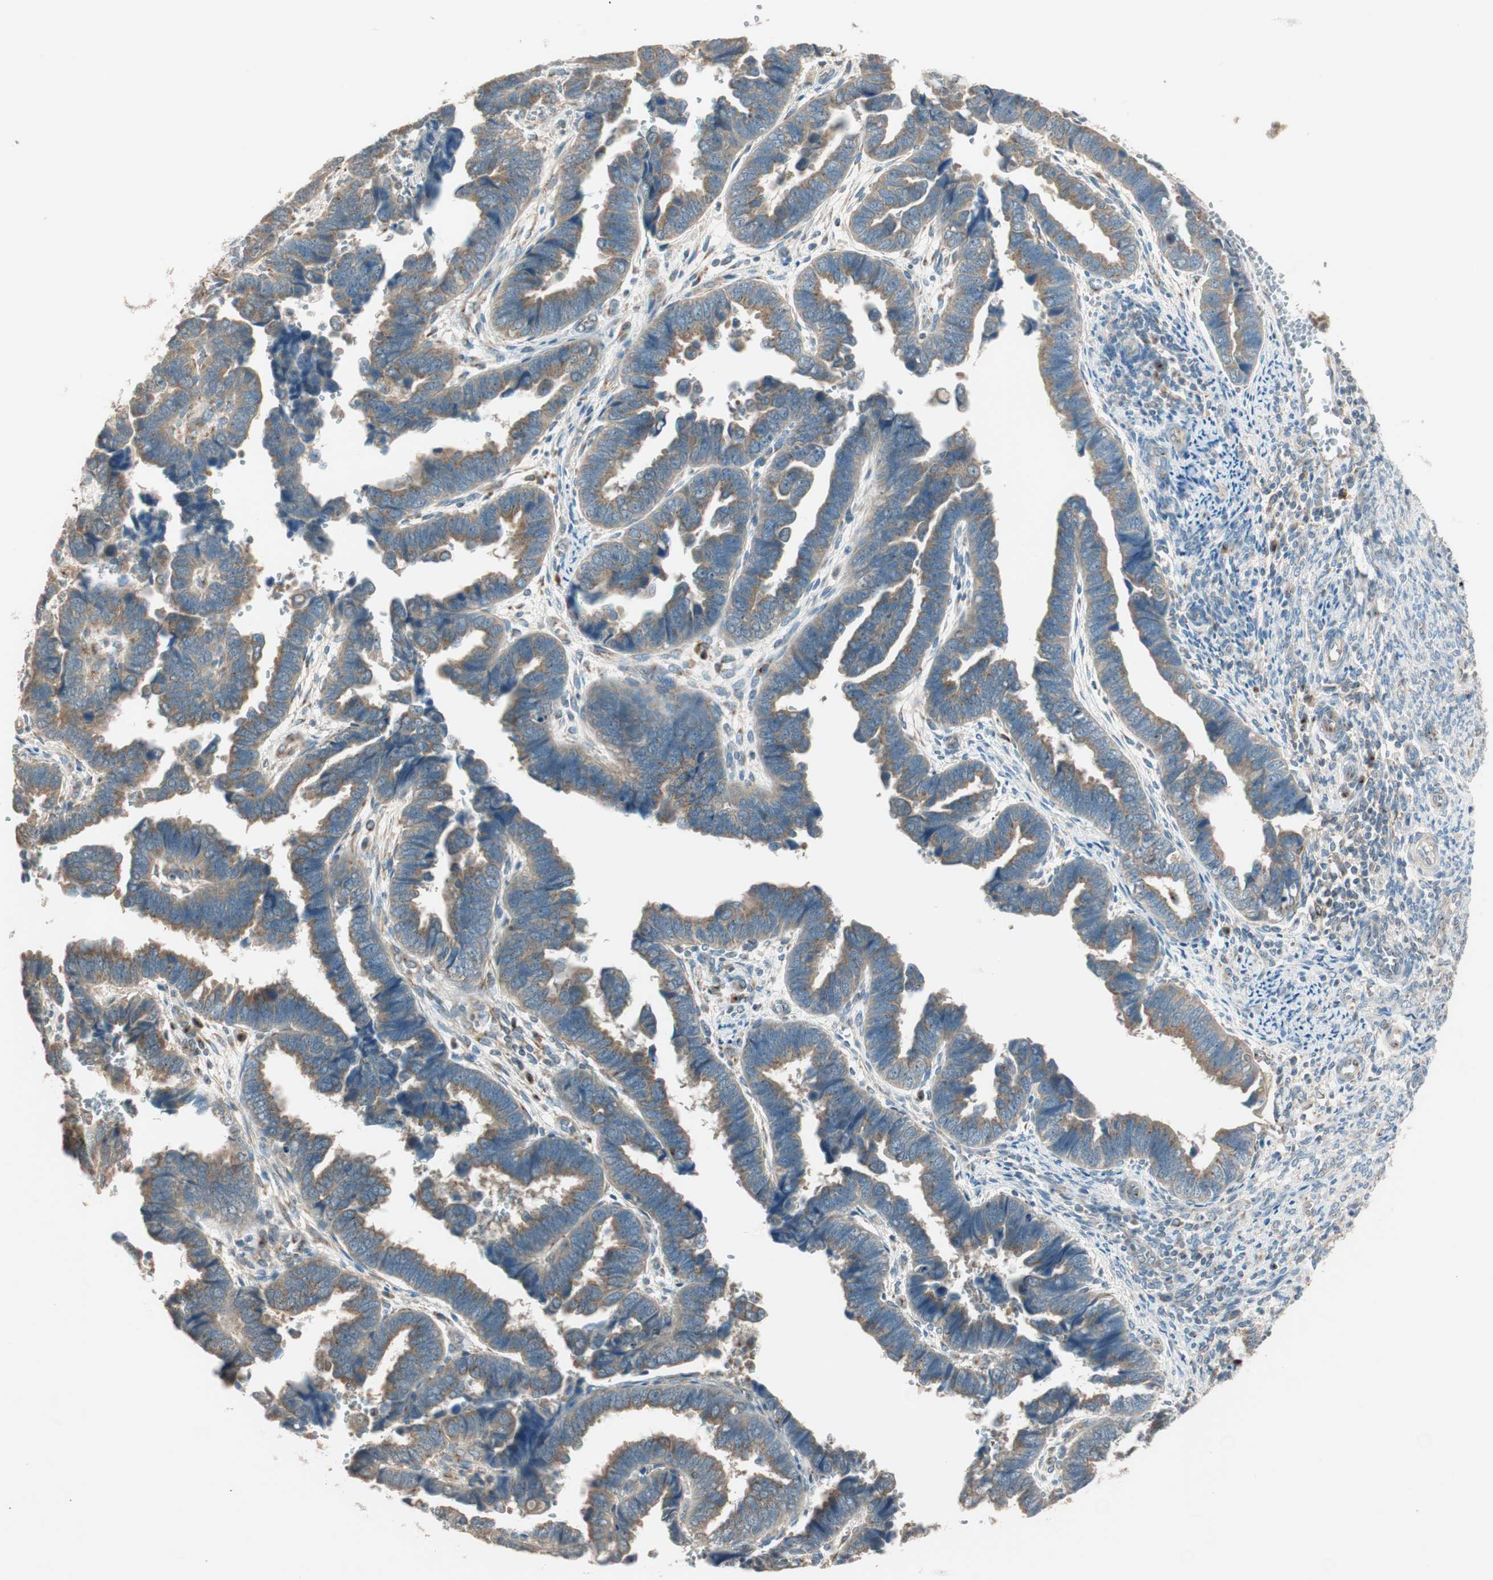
{"staining": {"intensity": "moderate", "quantity": "25%-75%", "location": "cytoplasmic/membranous"}, "tissue": "endometrial cancer", "cell_type": "Tumor cells", "image_type": "cancer", "snomed": [{"axis": "morphology", "description": "Adenocarcinoma, NOS"}, {"axis": "topography", "description": "Endometrium"}], "caption": "High-power microscopy captured an immunohistochemistry image of endometrial cancer, revealing moderate cytoplasmic/membranous staining in approximately 25%-75% of tumor cells. The staining was performed using DAB (3,3'-diaminobenzidine), with brown indicating positive protein expression. Nuclei are stained blue with hematoxylin.", "gene": "SEC16A", "patient": {"sex": "female", "age": 75}}